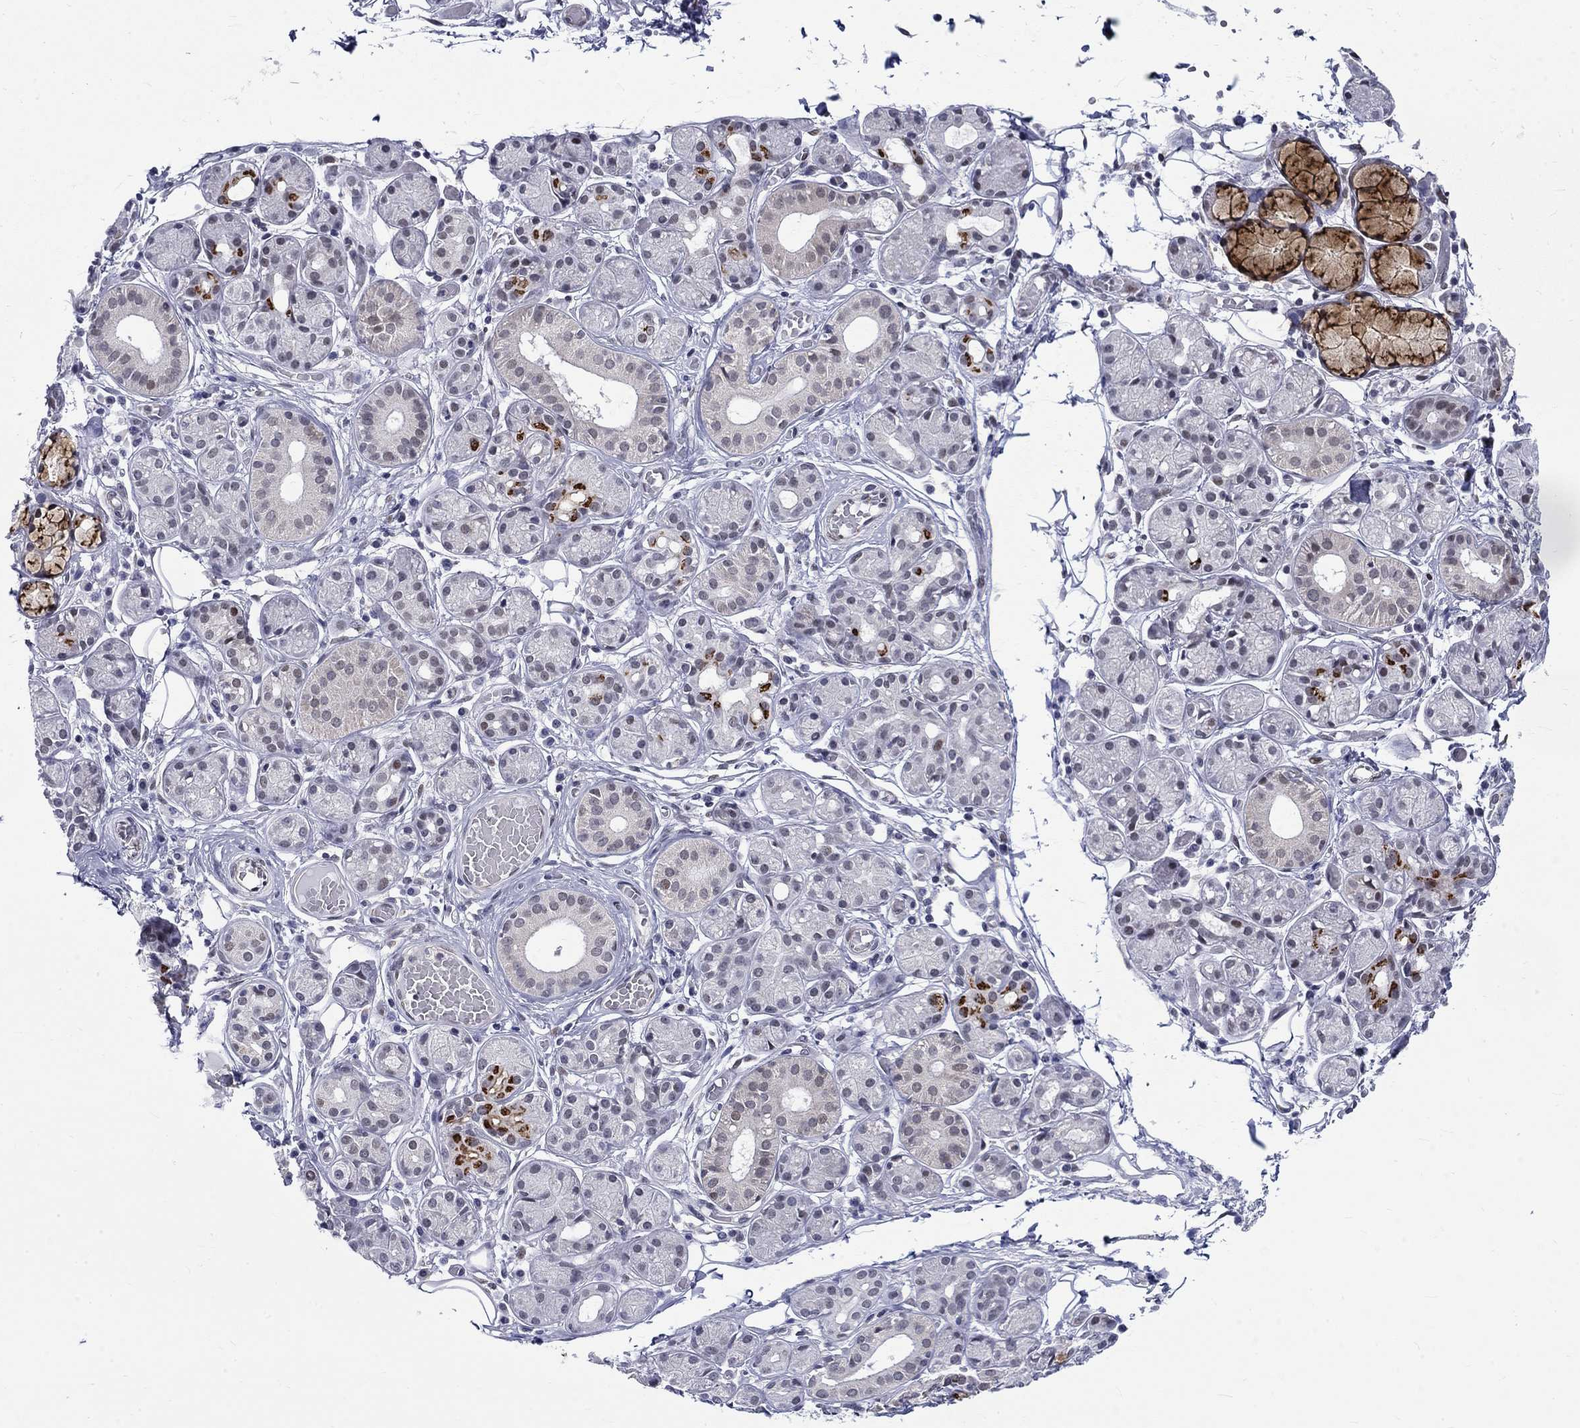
{"staining": {"intensity": "strong", "quantity": "<25%", "location": "cytoplasmic/membranous,nuclear"}, "tissue": "salivary gland", "cell_type": "Glandular cells", "image_type": "normal", "snomed": [{"axis": "morphology", "description": "Normal tissue, NOS"}, {"axis": "topography", "description": "Salivary gland"}, {"axis": "topography", "description": "Peripheral nerve tissue"}], "caption": "Glandular cells reveal medium levels of strong cytoplasmic/membranous,nuclear staining in about <25% of cells in benign salivary gland. (Brightfield microscopy of DAB IHC at high magnification).", "gene": "ST6GALNAC1", "patient": {"sex": "male", "age": 71}}